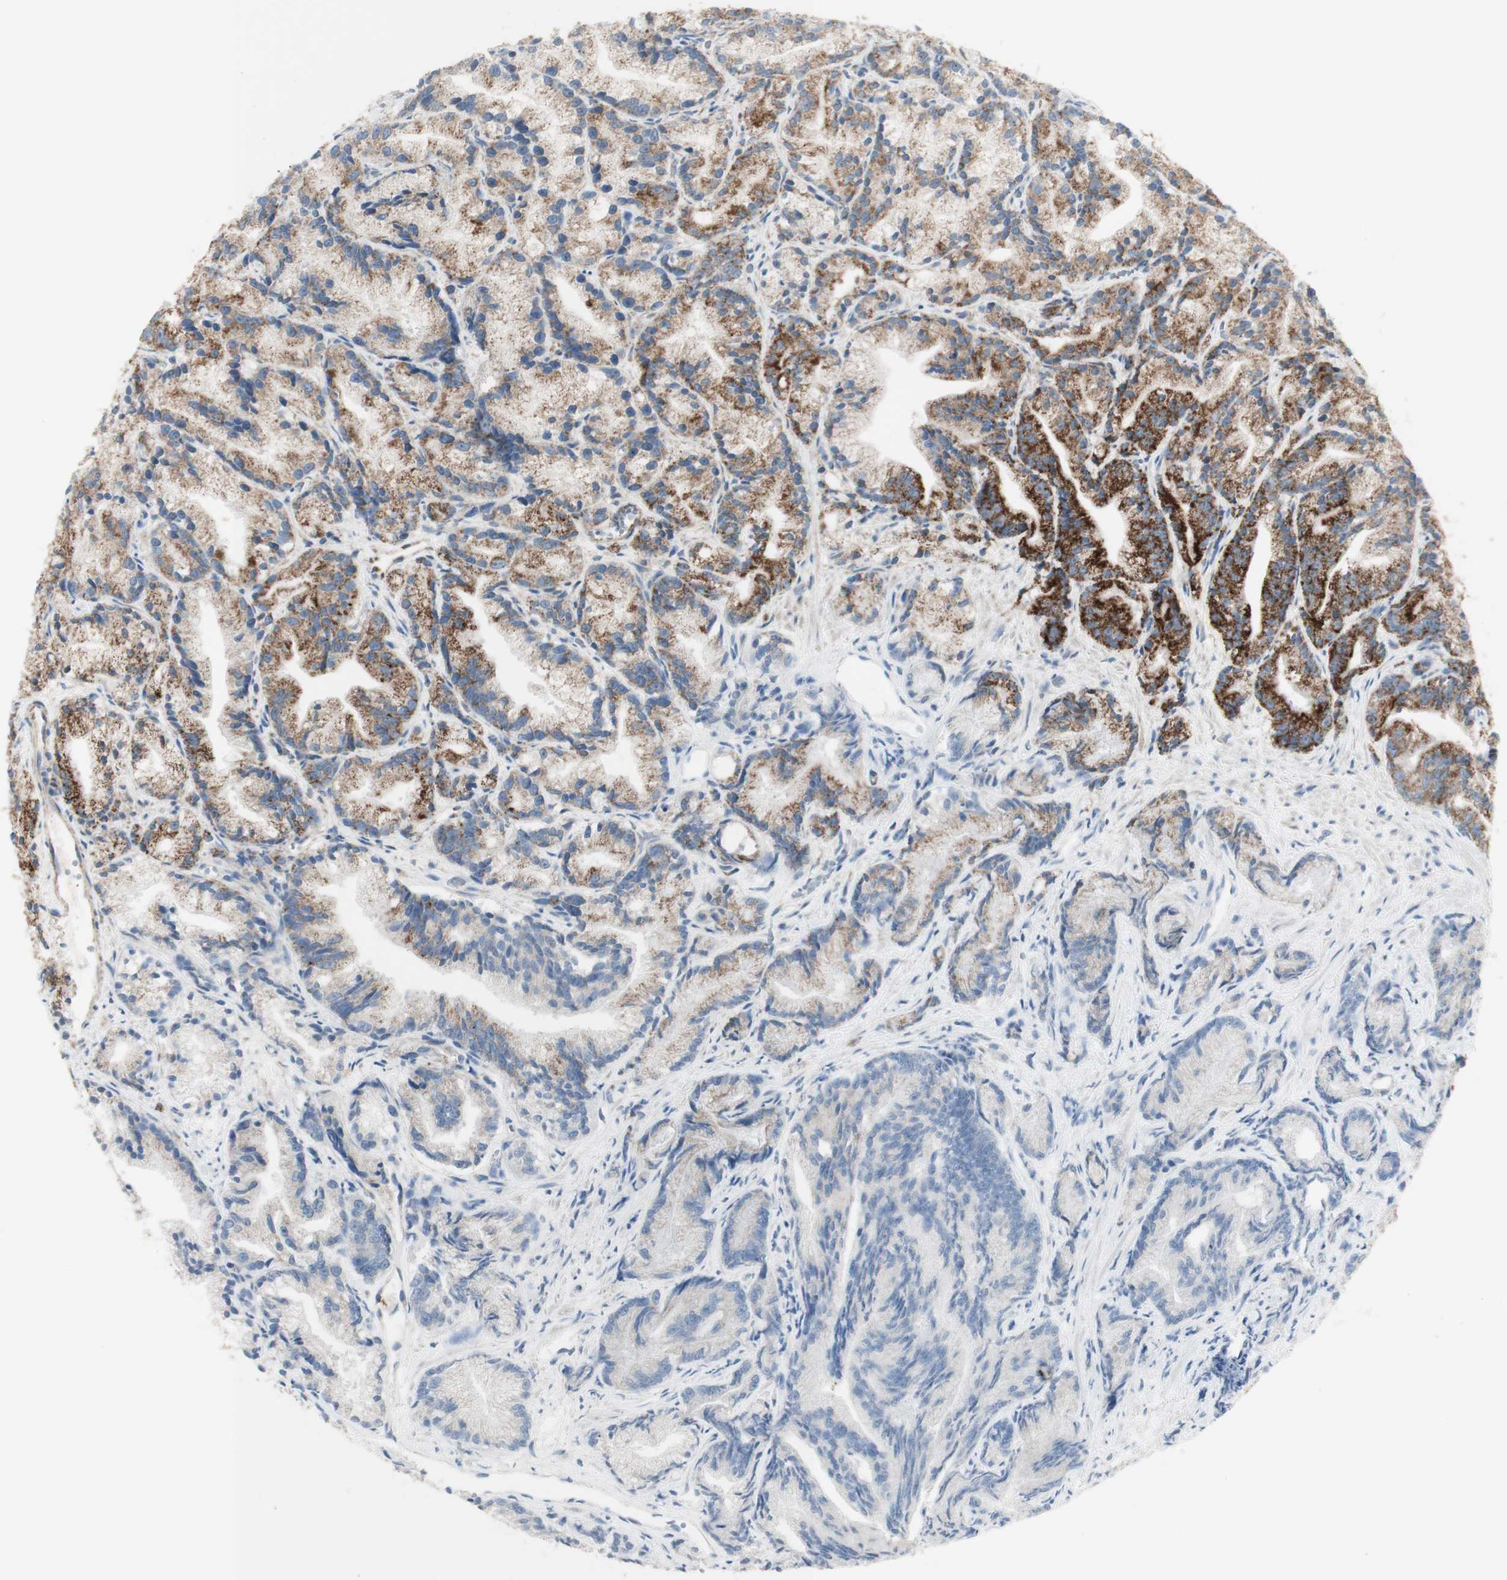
{"staining": {"intensity": "strong", "quantity": "<25%", "location": "cytoplasmic/membranous"}, "tissue": "prostate cancer", "cell_type": "Tumor cells", "image_type": "cancer", "snomed": [{"axis": "morphology", "description": "Adenocarcinoma, Low grade"}, {"axis": "topography", "description": "Prostate"}], "caption": "A brown stain labels strong cytoplasmic/membranous staining of a protein in adenocarcinoma (low-grade) (prostate) tumor cells. (brown staining indicates protein expression, while blue staining denotes nuclei).", "gene": "C3orf52", "patient": {"sex": "male", "age": 89}}